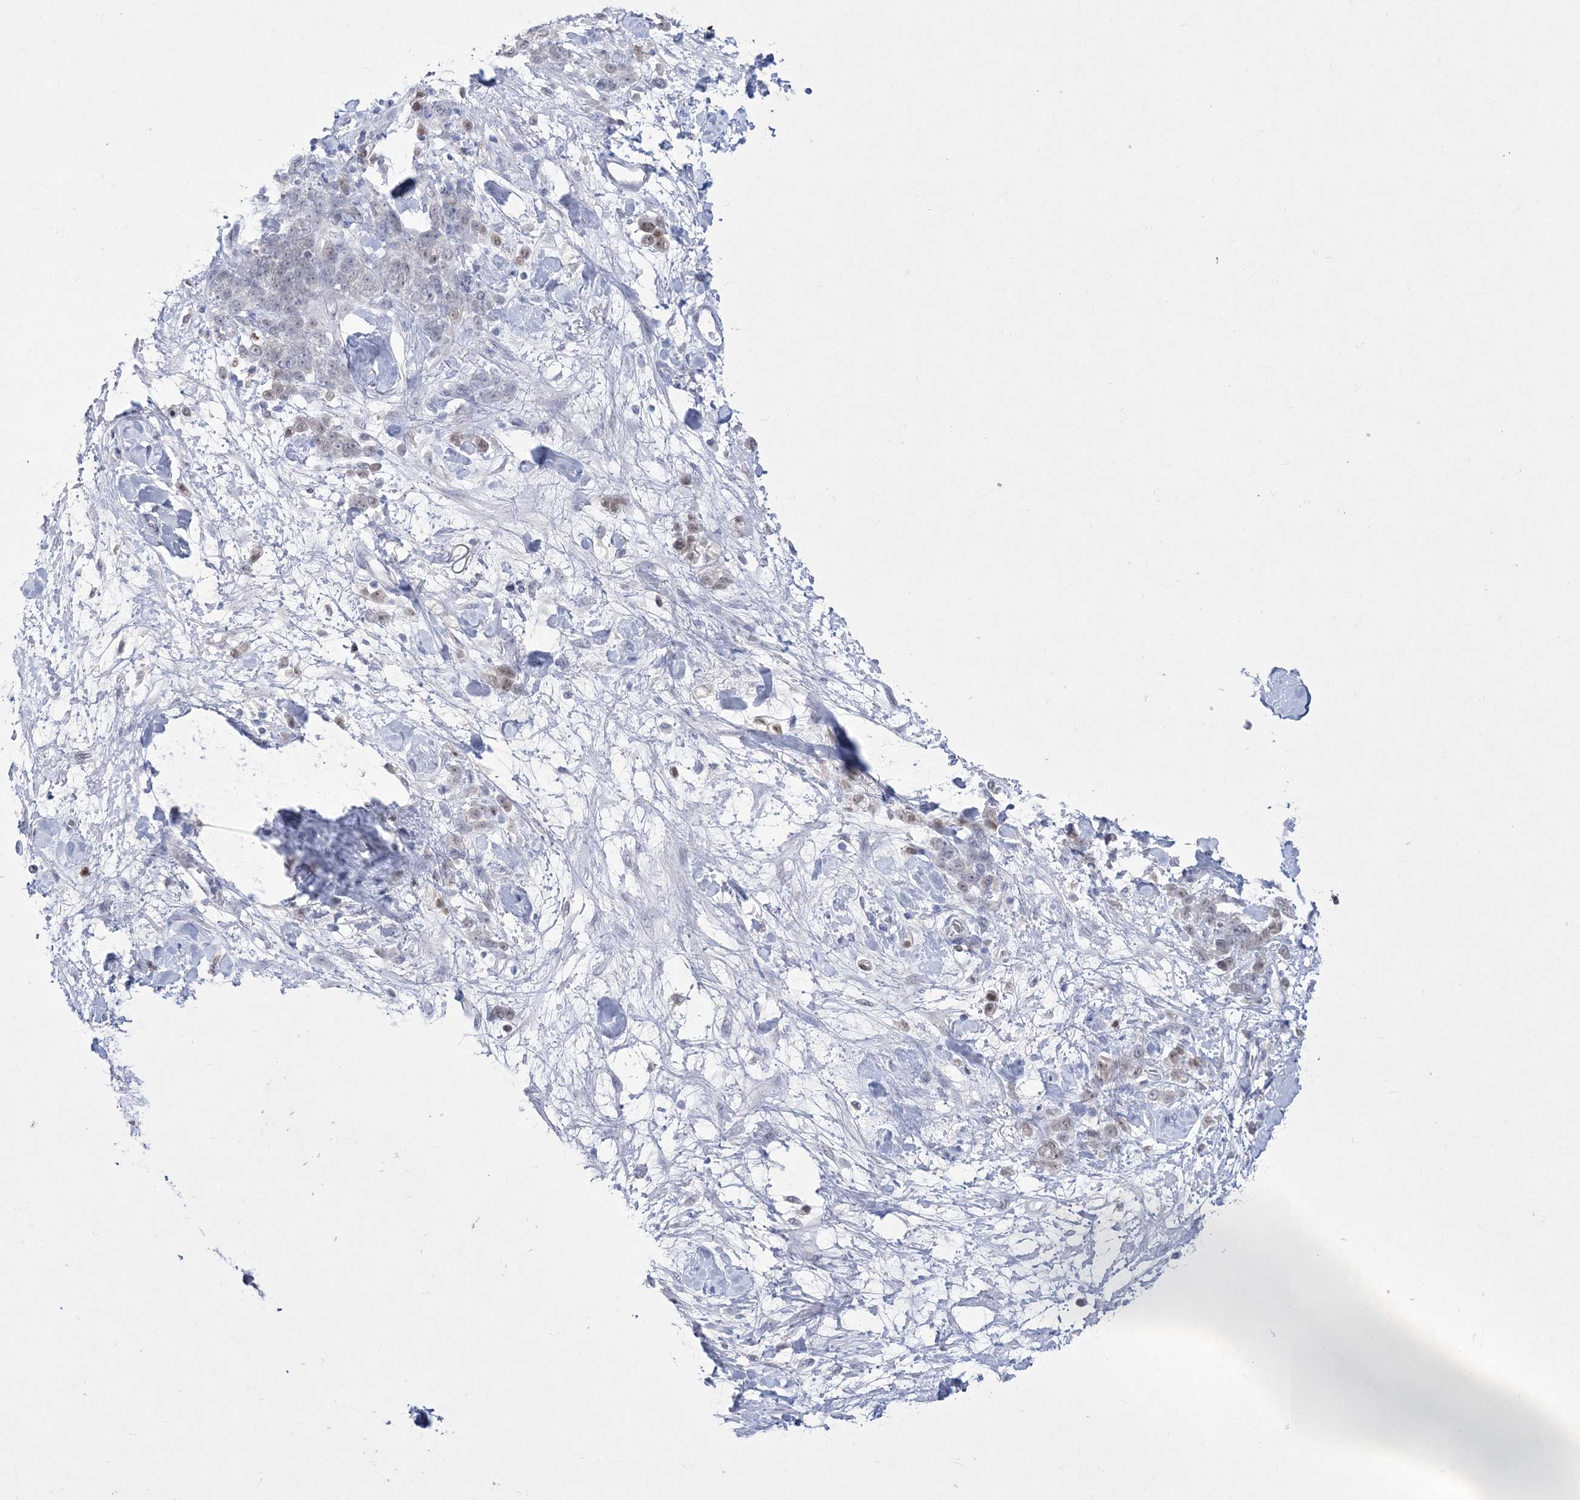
{"staining": {"intensity": "weak", "quantity": "25%-75%", "location": "nuclear"}, "tissue": "stomach cancer", "cell_type": "Tumor cells", "image_type": "cancer", "snomed": [{"axis": "morphology", "description": "Normal tissue, NOS"}, {"axis": "morphology", "description": "Adenocarcinoma, NOS"}, {"axis": "topography", "description": "Stomach"}], "caption": "Immunohistochemistry (IHC) of stomach adenocarcinoma demonstrates low levels of weak nuclear staining in approximately 25%-75% of tumor cells.", "gene": "WDR27", "patient": {"sex": "male", "age": 82}}